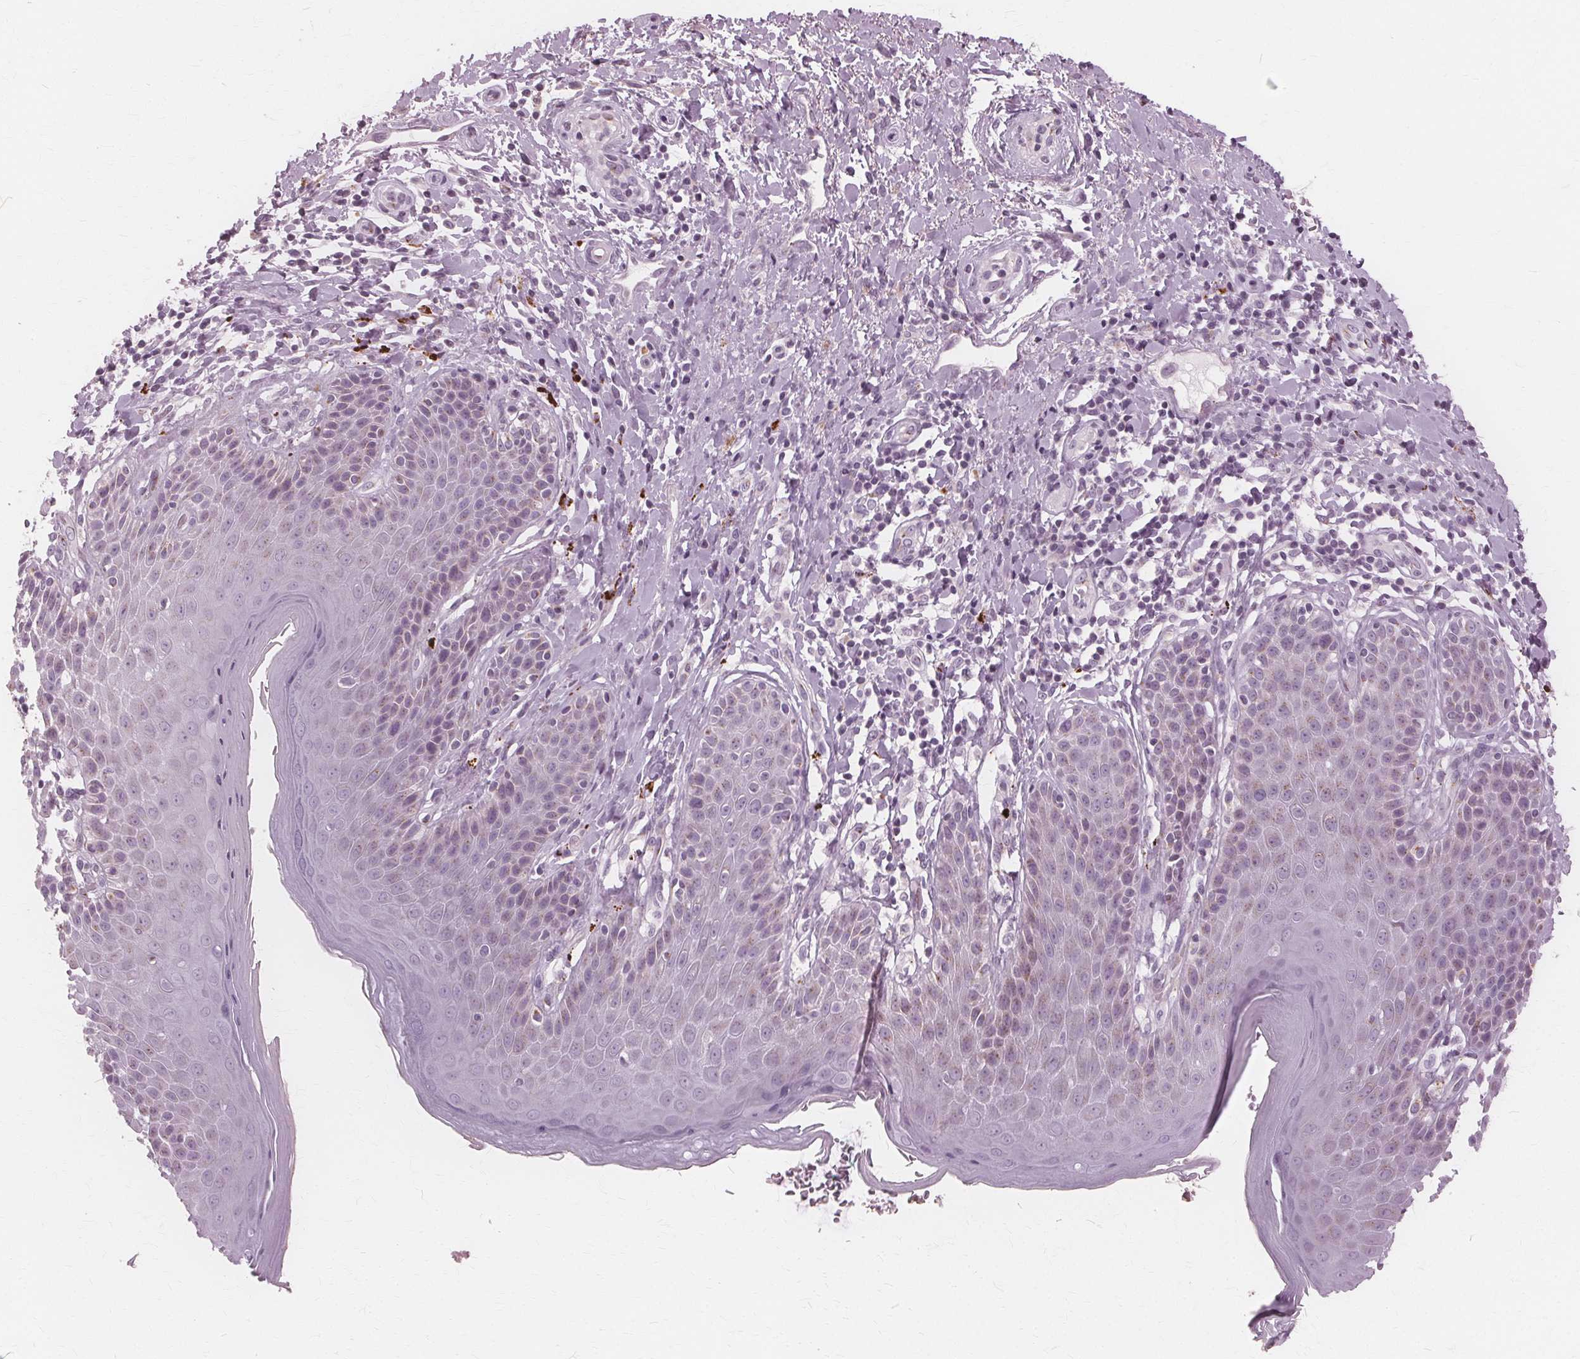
{"staining": {"intensity": "weak", "quantity": "<25%", "location": "cytoplasmic/membranous"}, "tissue": "skin", "cell_type": "Epidermal cells", "image_type": "normal", "snomed": [{"axis": "morphology", "description": "Normal tissue, NOS"}, {"axis": "topography", "description": "Anal"}, {"axis": "topography", "description": "Peripheral nerve tissue"}], "caption": "IHC of unremarkable skin reveals no expression in epidermal cells. The staining is performed using DAB brown chromogen with nuclei counter-stained in using hematoxylin.", "gene": "DNASE2", "patient": {"sex": "male", "age": 51}}